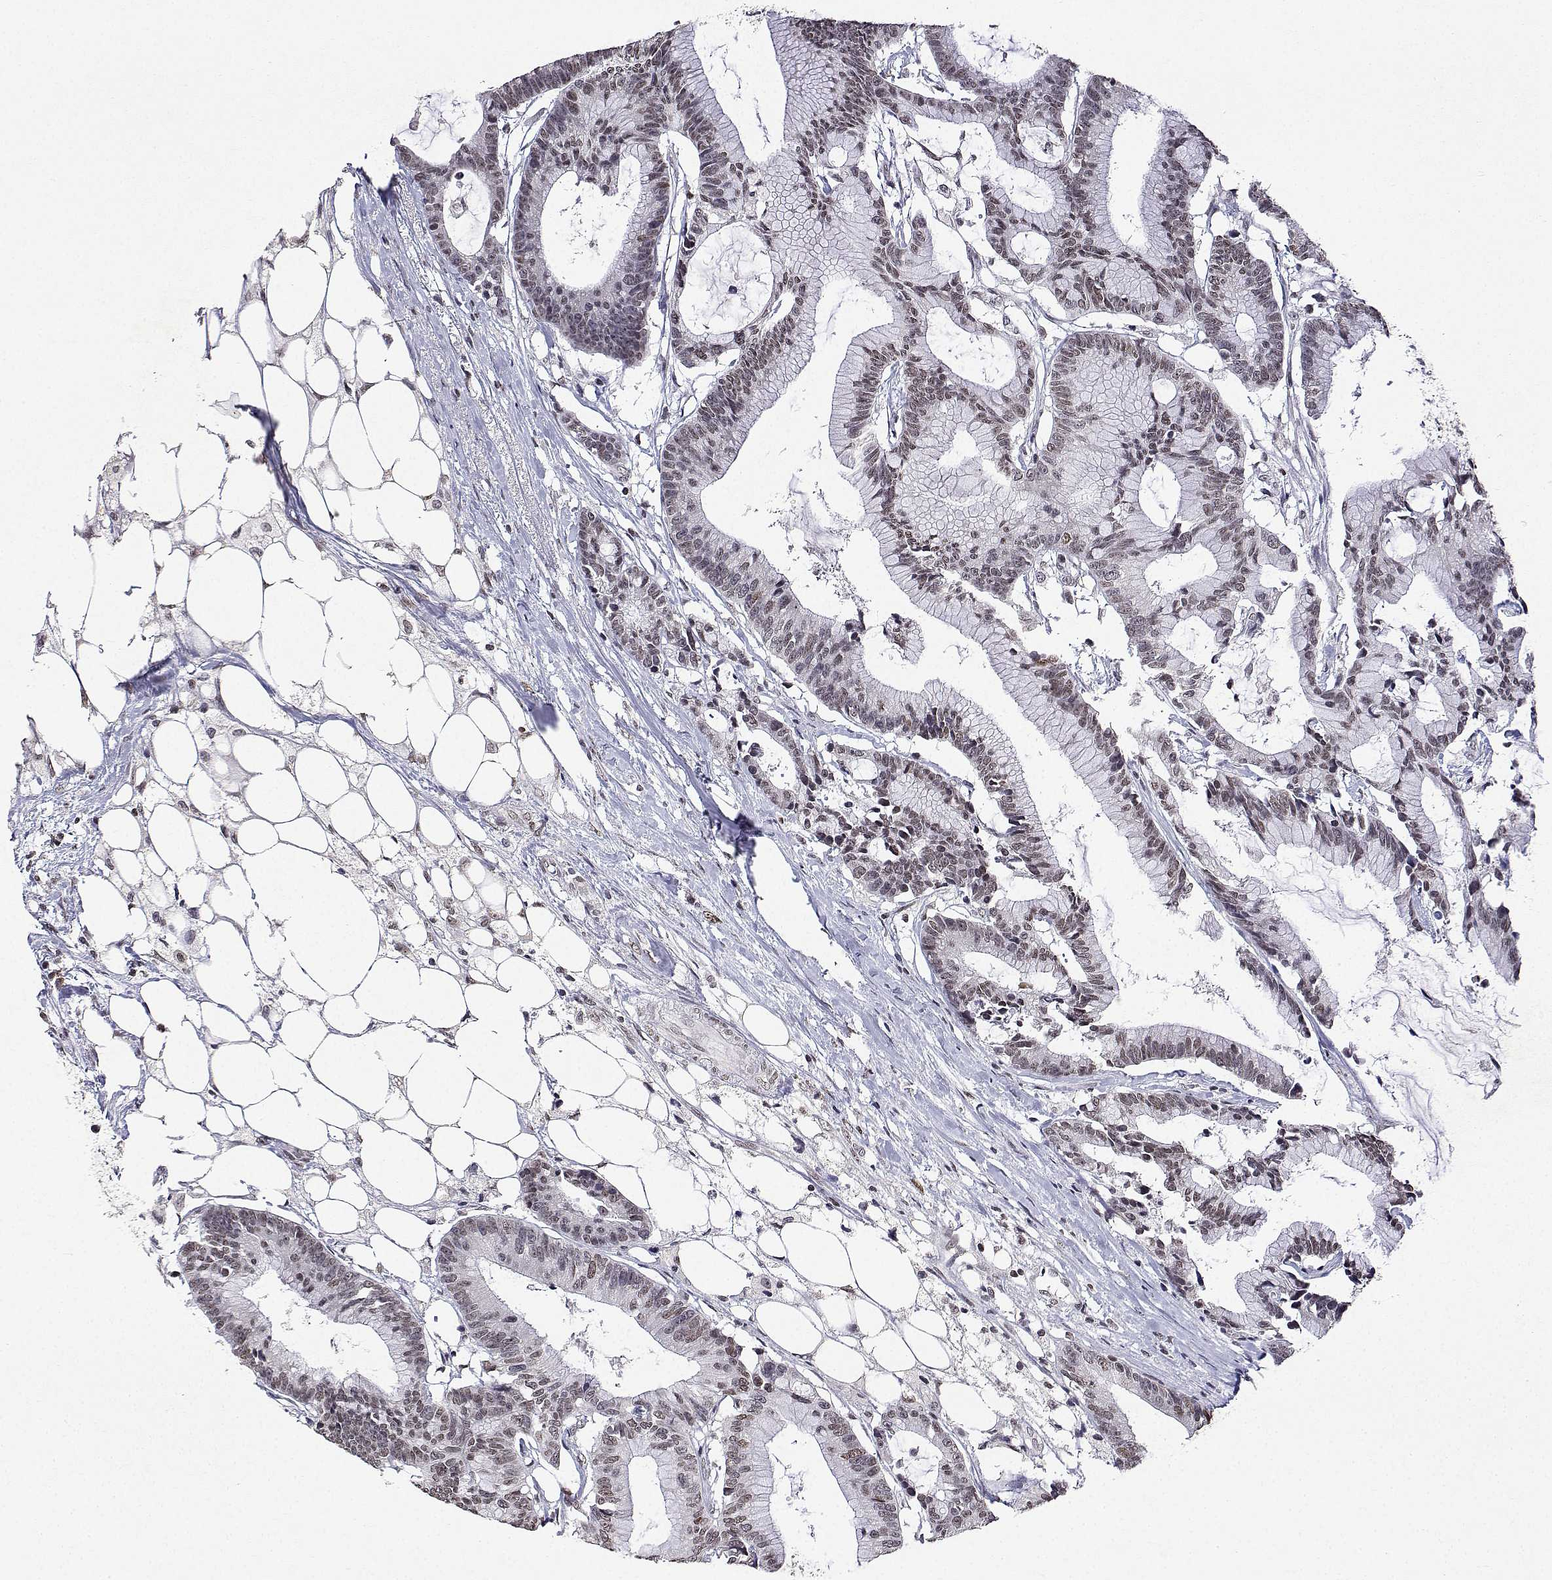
{"staining": {"intensity": "weak", "quantity": "25%-75%", "location": "nuclear"}, "tissue": "colorectal cancer", "cell_type": "Tumor cells", "image_type": "cancer", "snomed": [{"axis": "morphology", "description": "Adenocarcinoma, NOS"}, {"axis": "topography", "description": "Colon"}], "caption": "The immunohistochemical stain highlights weak nuclear expression in tumor cells of adenocarcinoma (colorectal) tissue. The staining was performed using DAB to visualize the protein expression in brown, while the nuclei were stained in blue with hematoxylin (Magnification: 20x).", "gene": "XPC", "patient": {"sex": "female", "age": 78}}